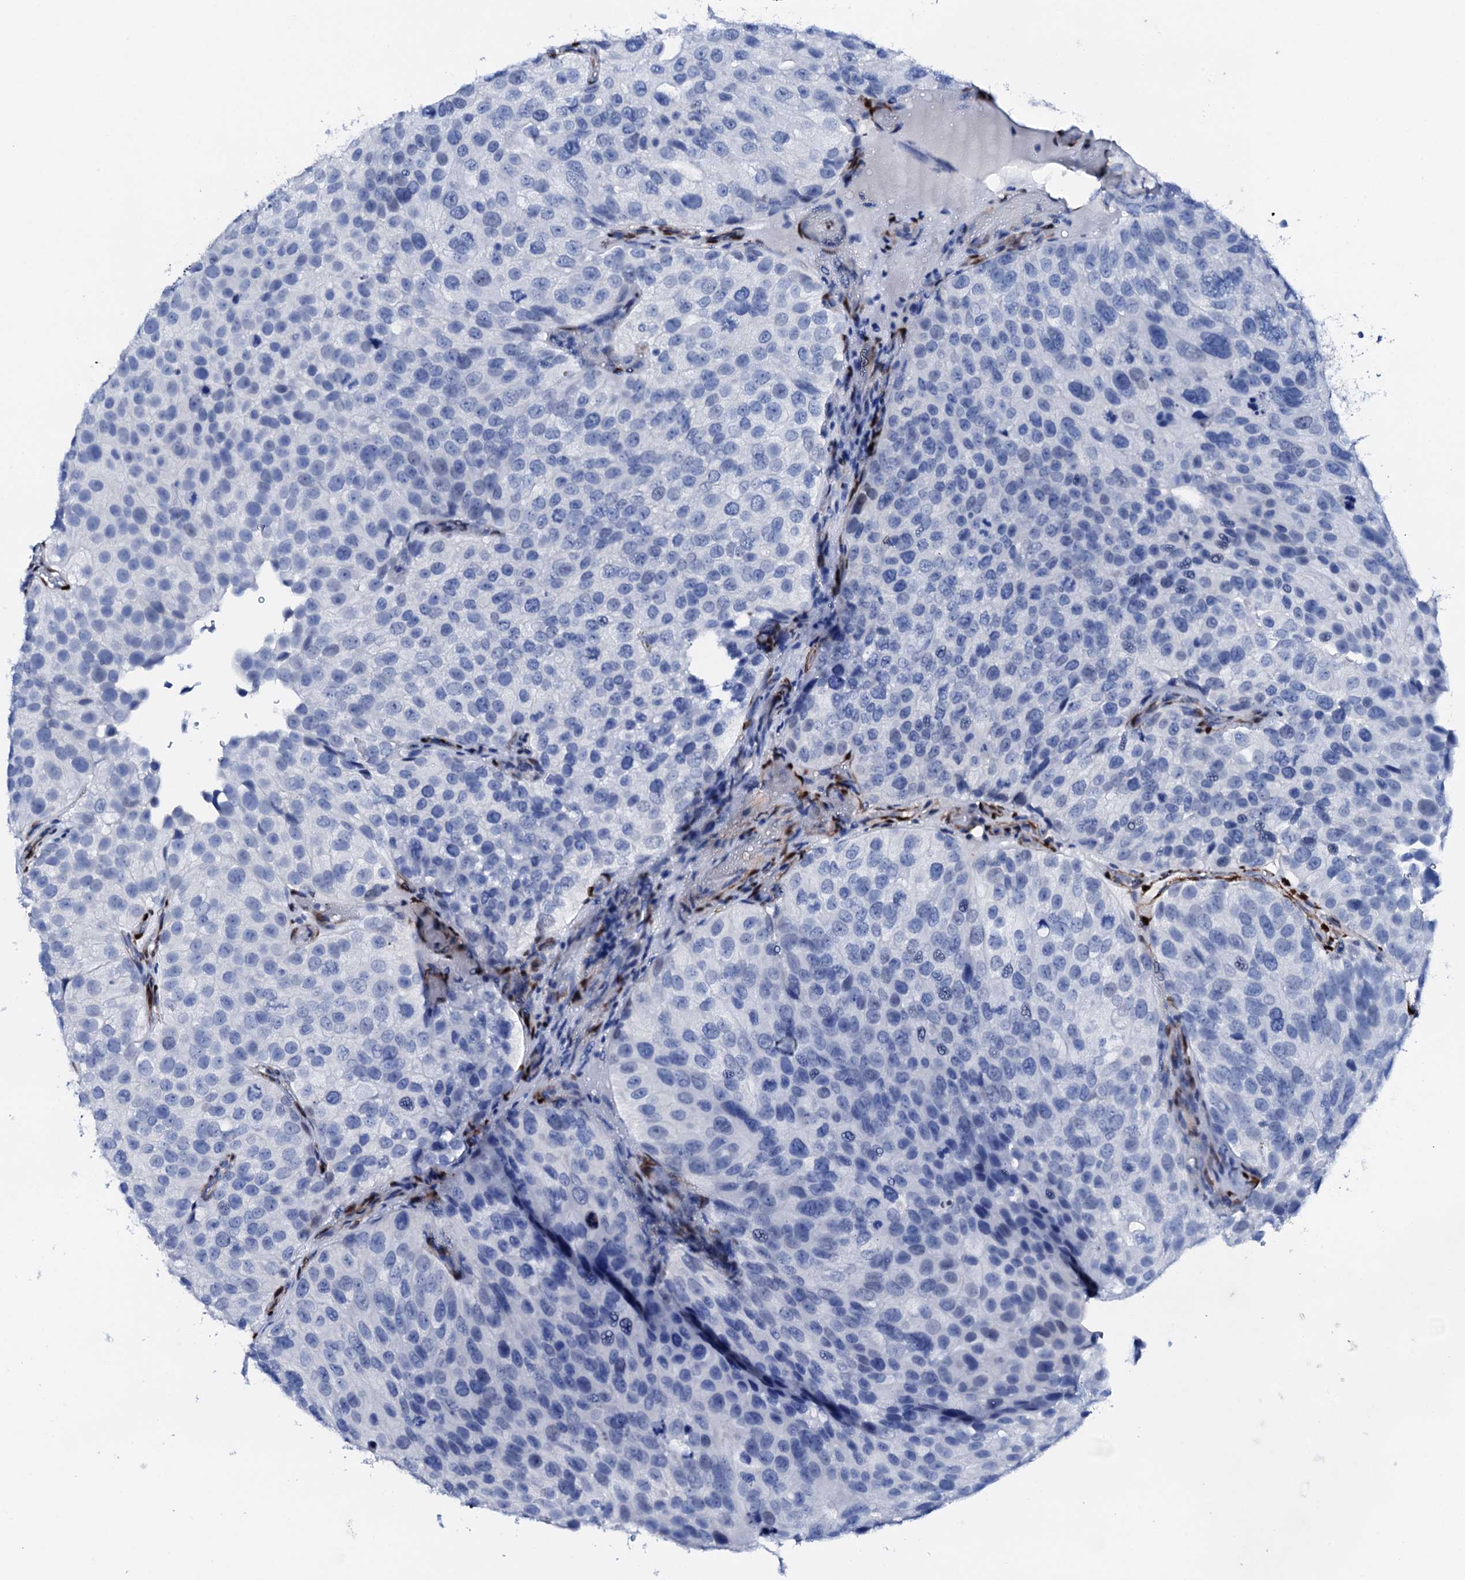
{"staining": {"intensity": "negative", "quantity": "none", "location": "none"}, "tissue": "urothelial cancer", "cell_type": "Tumor cells", "image_type": "cancer", "snomed": [{"axis": "morphology", "description": "Urothelial carcinoma, Low grade"}, {"axis": "topography", "description": "Urinary bladder"}], "caption": "Immunohistochemistry image of human urothelial cancer stained for a protein (brown), which reveals no staining in tumor cells.", "gene": "NRIP2", "patient": {"sex": "male", "age": 78}}